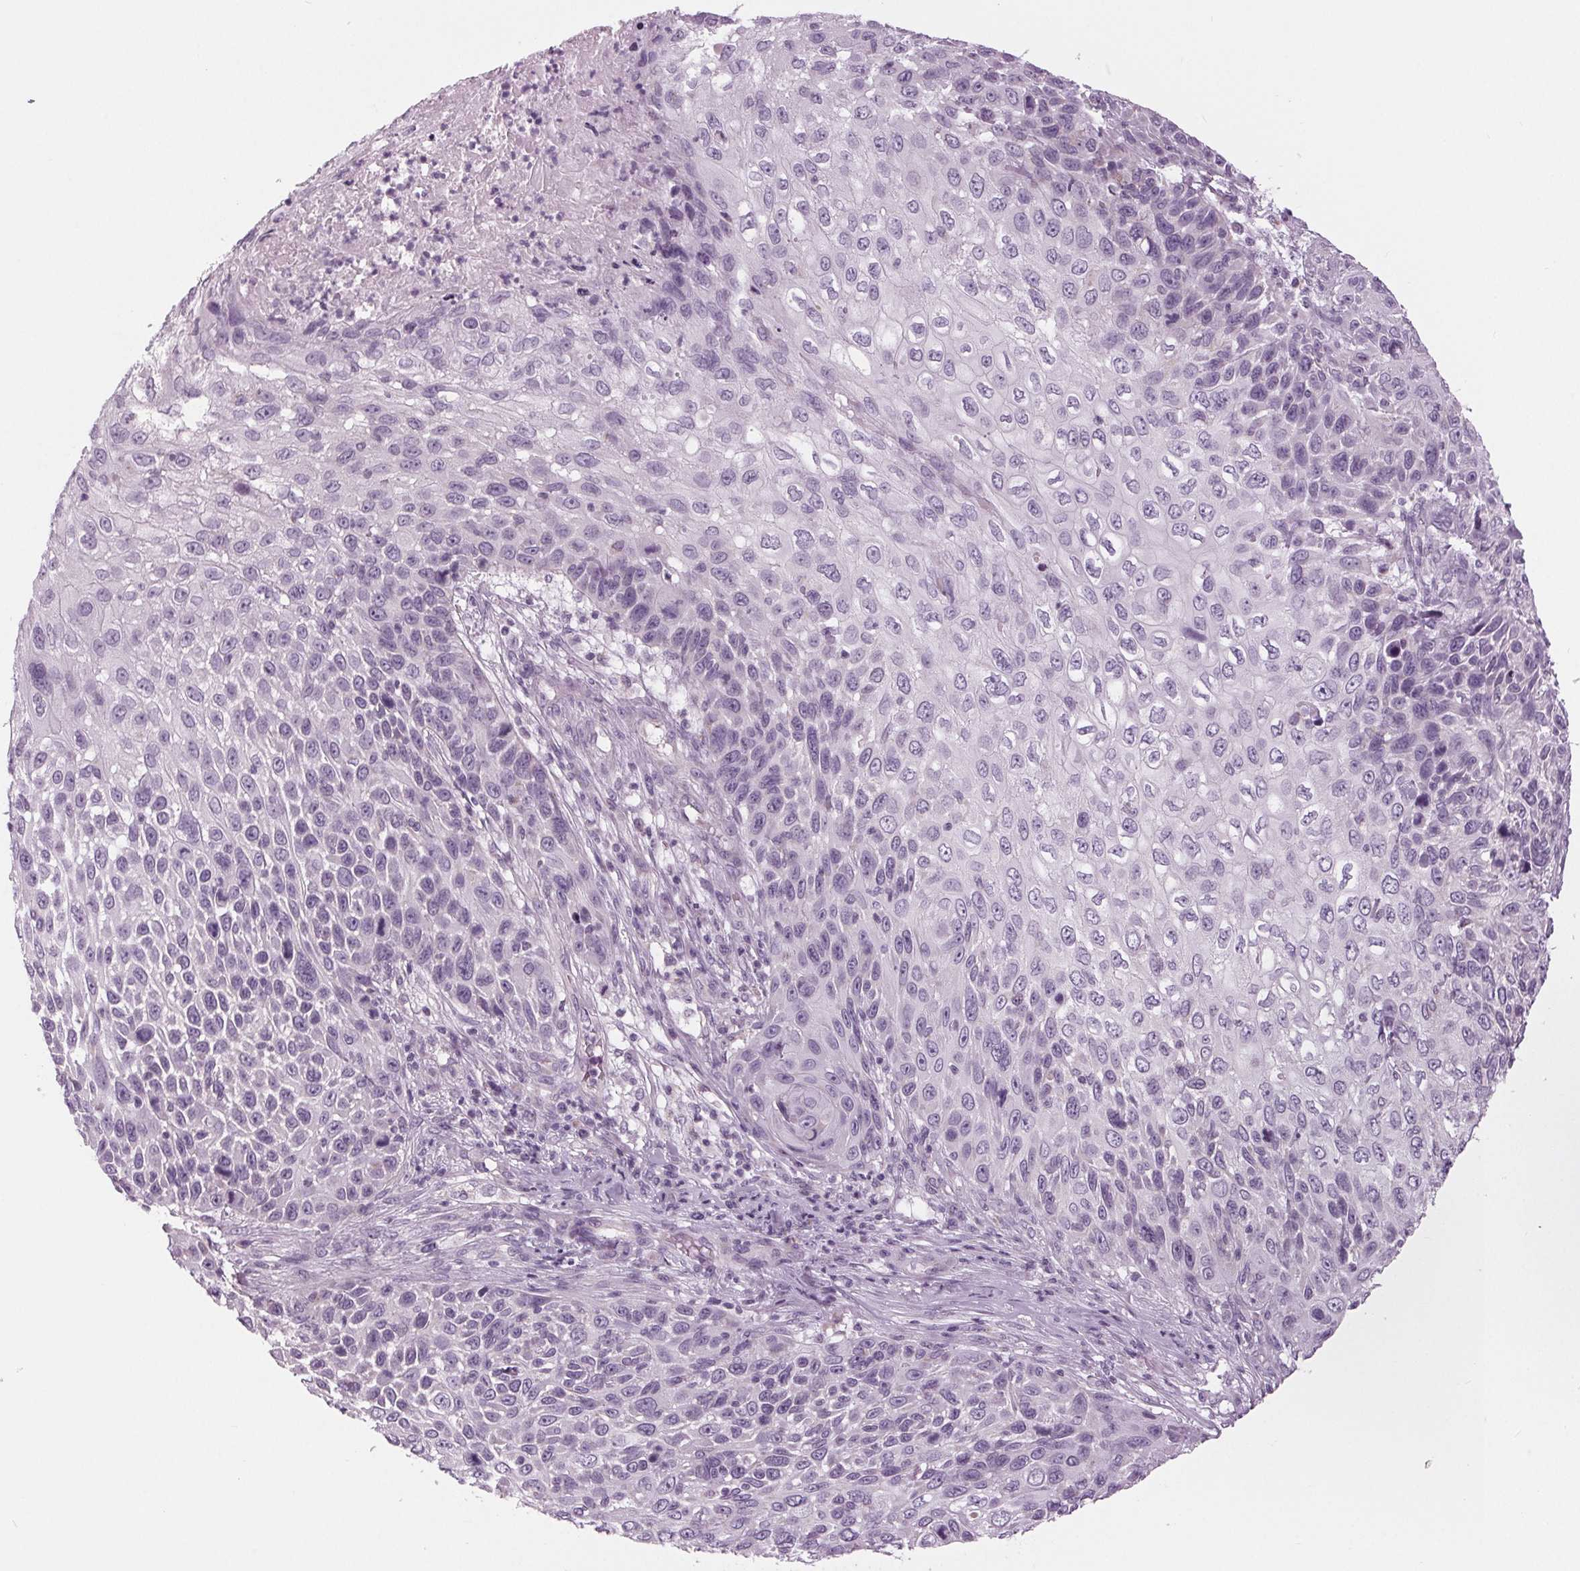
{"staining": {"intensity": "negative", "quantity": "none", "location": "none"}, "tissue": "skin cancer", "cell_type": "Tumor cells", "image_type": "cancer", "snomed": [{"axis": "morphology", "description": "Squamous cell carcinoma, NOS"}, {"axis": "topography", "description": "Skin"}], "caption": "Squamous cell carcinoma (skin) stained for a protein using immunohistochemistry (IHC) displays no positivity tumor cells.", "gene": "SAMD4A", "patient": {"sex": "male", "age": 92}}